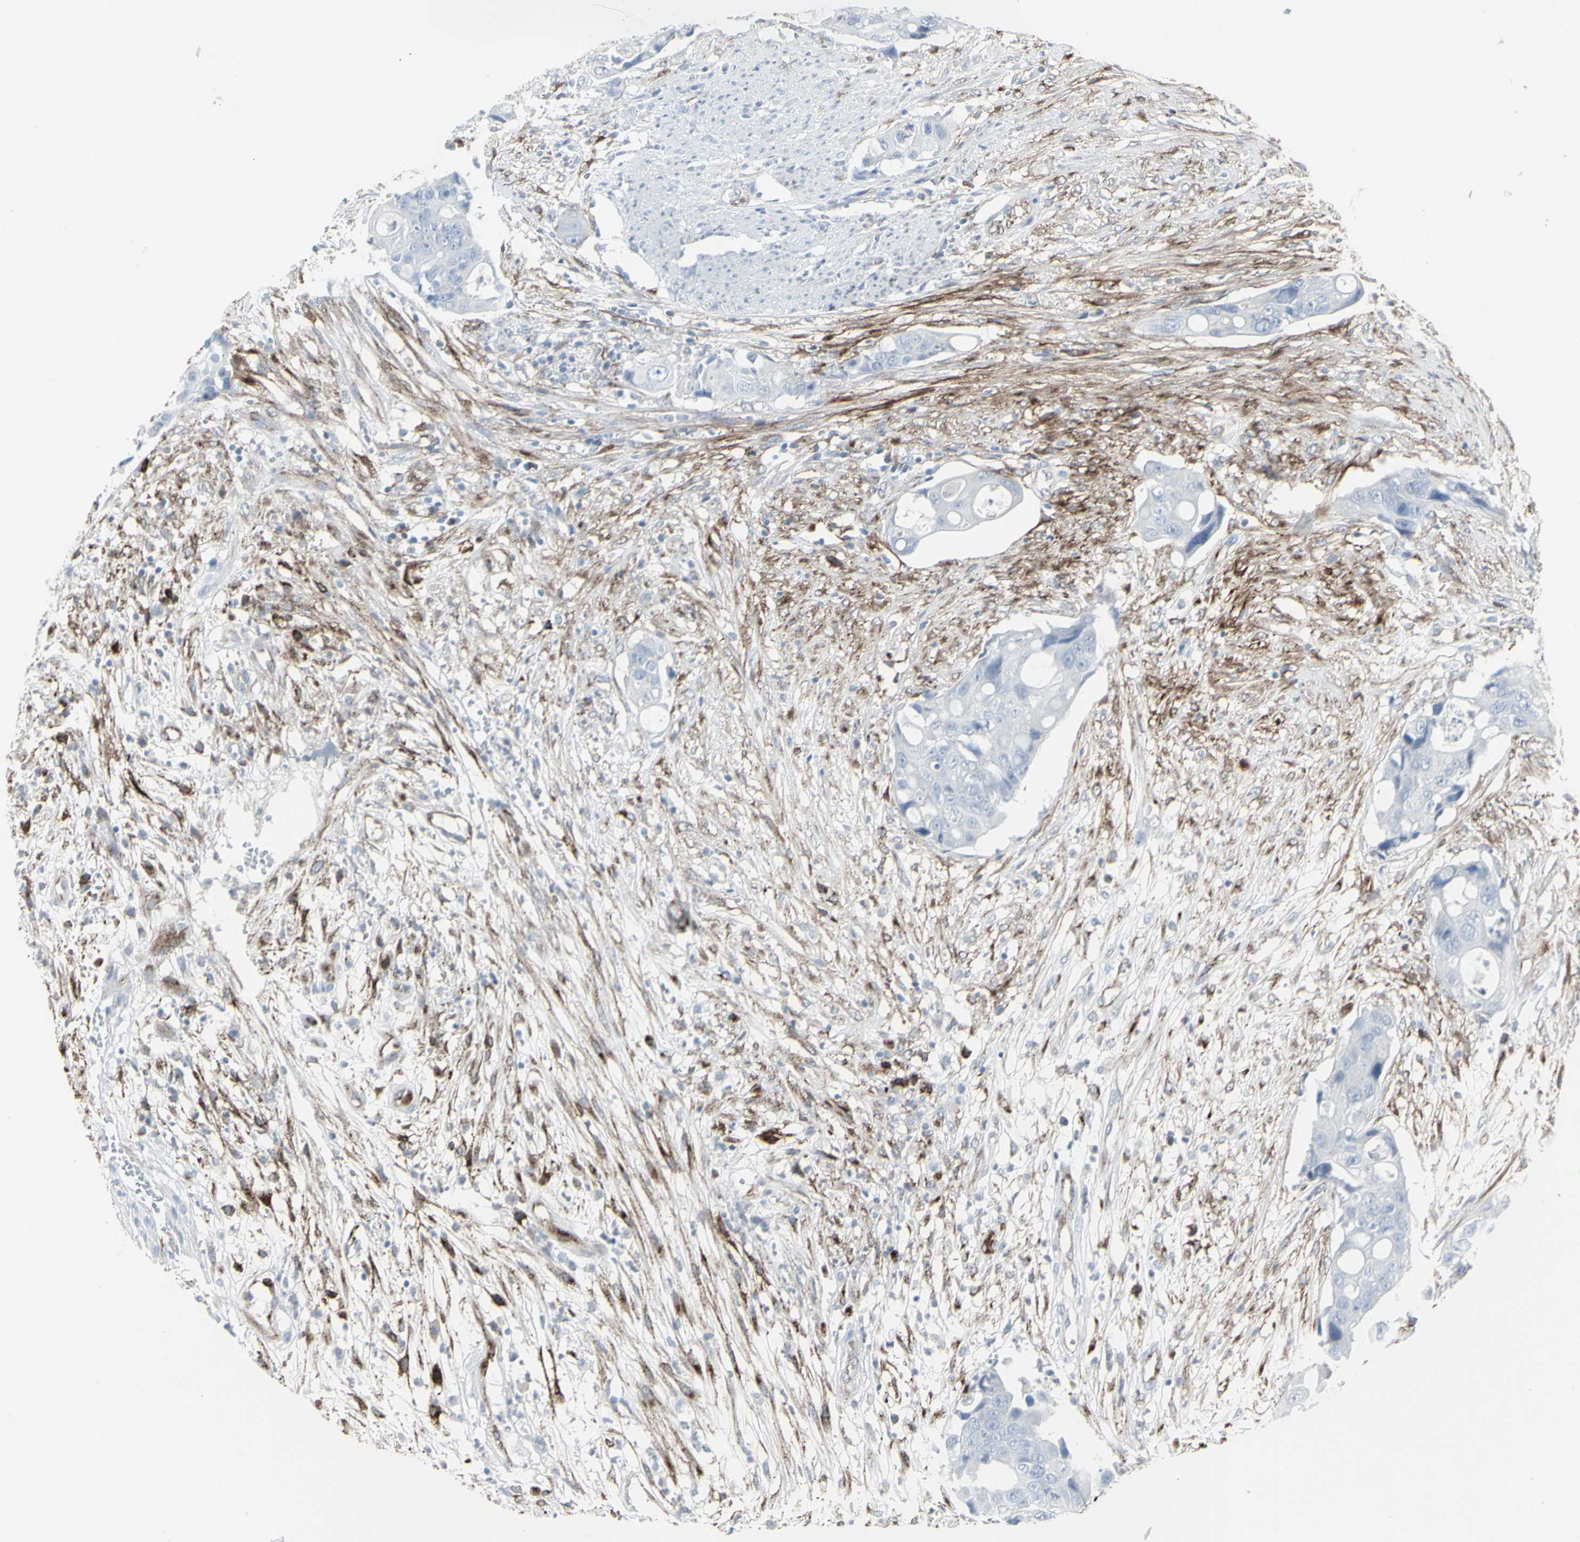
{"staining": {"intensity": "negative", "quantity": "none", "location": "none"}, "tissue": "colorectal cancer", "cell_type": "Tumor cells", "image_type": "cancer", "snomed": [{"axis": "morphology", "description": "Adenocarcinoma, NOS"}, {"axis": "topography", "description": "Colon"}], "caption": "Immunohistochemistry image of human colorectal adenocarcinoma stained for a protein (brown), which displays no staining in tumor cells.", "gene": "GJA1", "patient": {"sex": "female", "age": 57}}